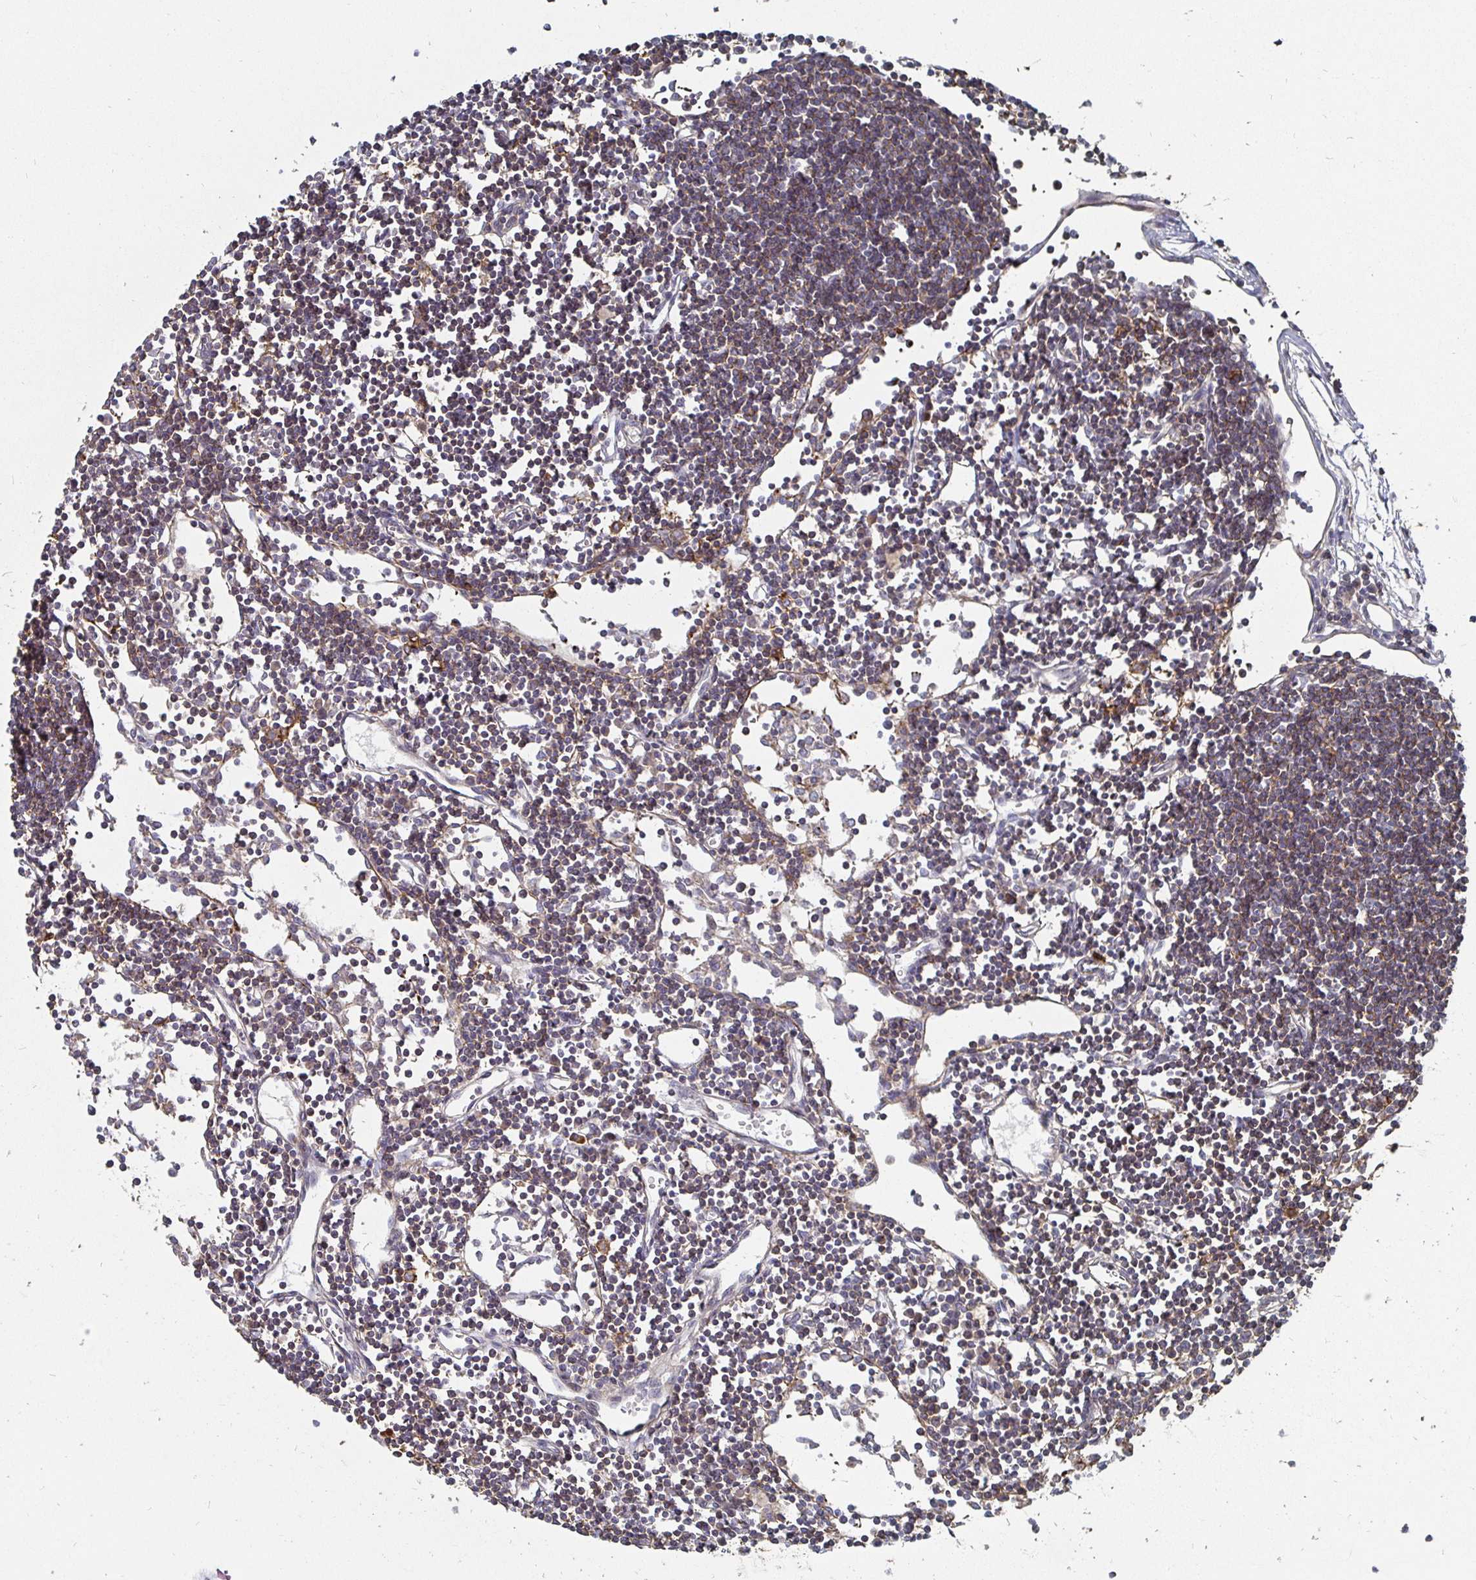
{"staining": {"intensity": "negative", "quantity": "none", "location": "none"}, "tissue": "lymph node", "cell_type": "Germinal center cells", "image_type": "normal", "snomed": [{"axis": "morphology", "description": "Normal tissue, NOS"}, {"axis": "topography", "description": "Lymph node"}], "caption": "The photomicrograph shows no significant positivity in germinal center cells of lymph node.", "gene": "GJA4", "patient": {"sex": "female", "age": 65}}